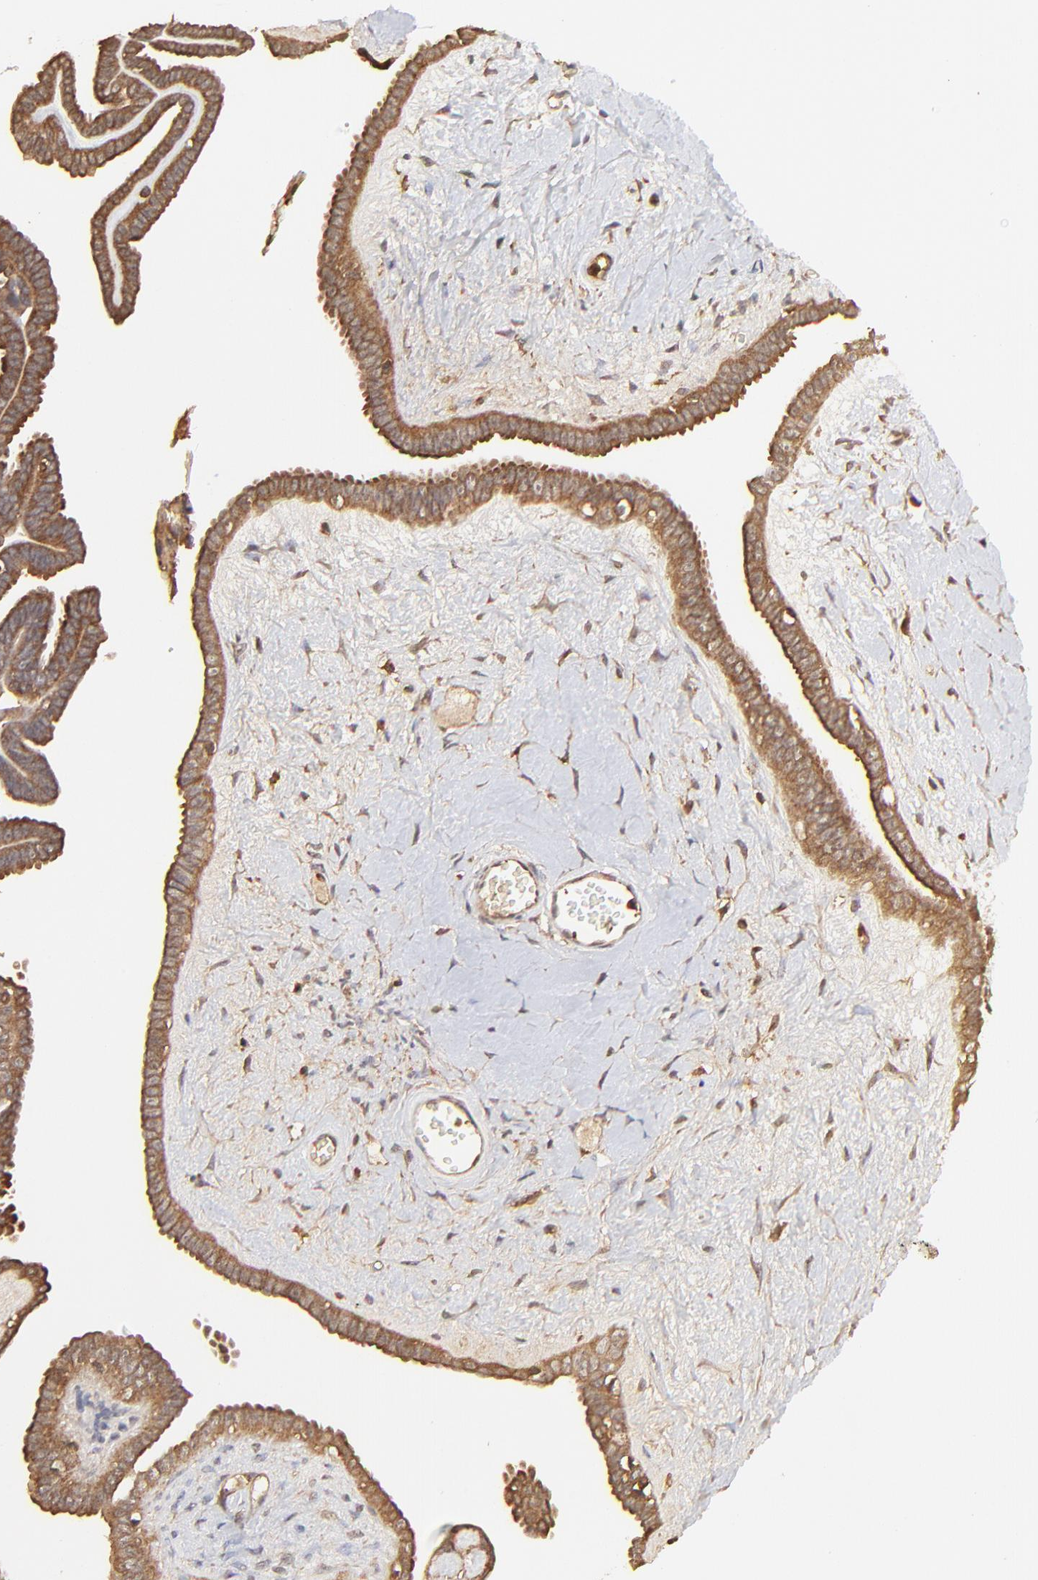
{"staining": {"intensity": "moderate", "quantity": ">75%", "location": "cytoplasmic/membranous,nuclear"}, "tissue": "ovarian cancer", "cell_type": "Tumor cells", "image_type": "cancer", "snomed": [{"axis": "morphology", "description": "Cystadenocarcinoma, serous, NOS"}, {"axis": "topography", "description": "Ovary"}], "caption": "Moderate cytoplasmic/membranous and nuclear protein expression is seen in about >75% of tumor cells in ovarian cancer.", "gene": "STON2", "patient": {"sex": "female", "age": 71}}